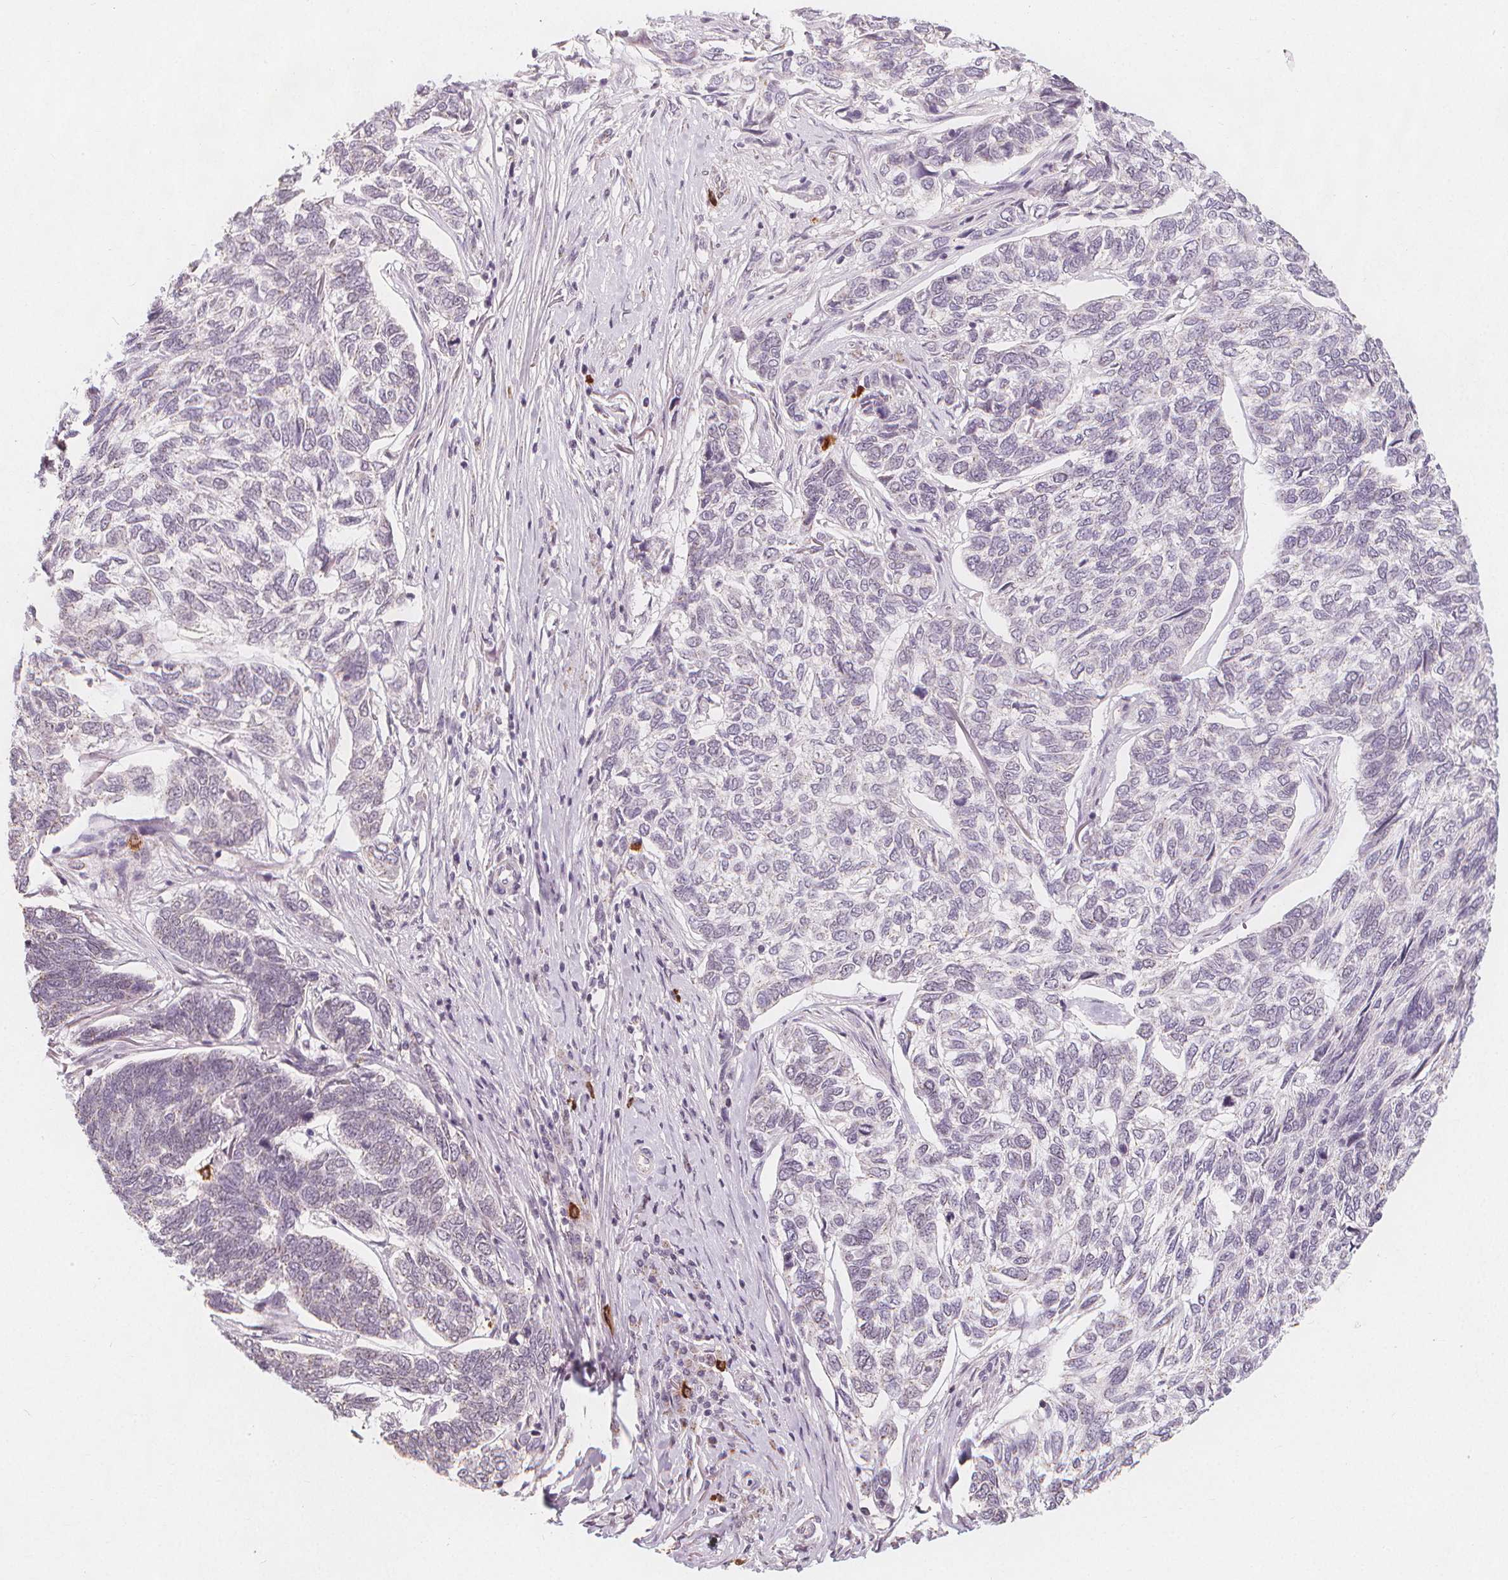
{"staining": {"intensity": "negative", "quantity": "none", "location": "none"}, "tissue": "skin cancer", "cell_type": "Tumor cells", "image_type": "cancer", "snomed": [{"axis": "morphology", "description": "Basal cell carcinoma"}, {"axis": "topography", "description": "Skin"}], "caption": "The micrograph displays no staining of tumor cells in skin cancer.", "gene": "TIPIN", "patient": {"sex": "female", "age": 65}}